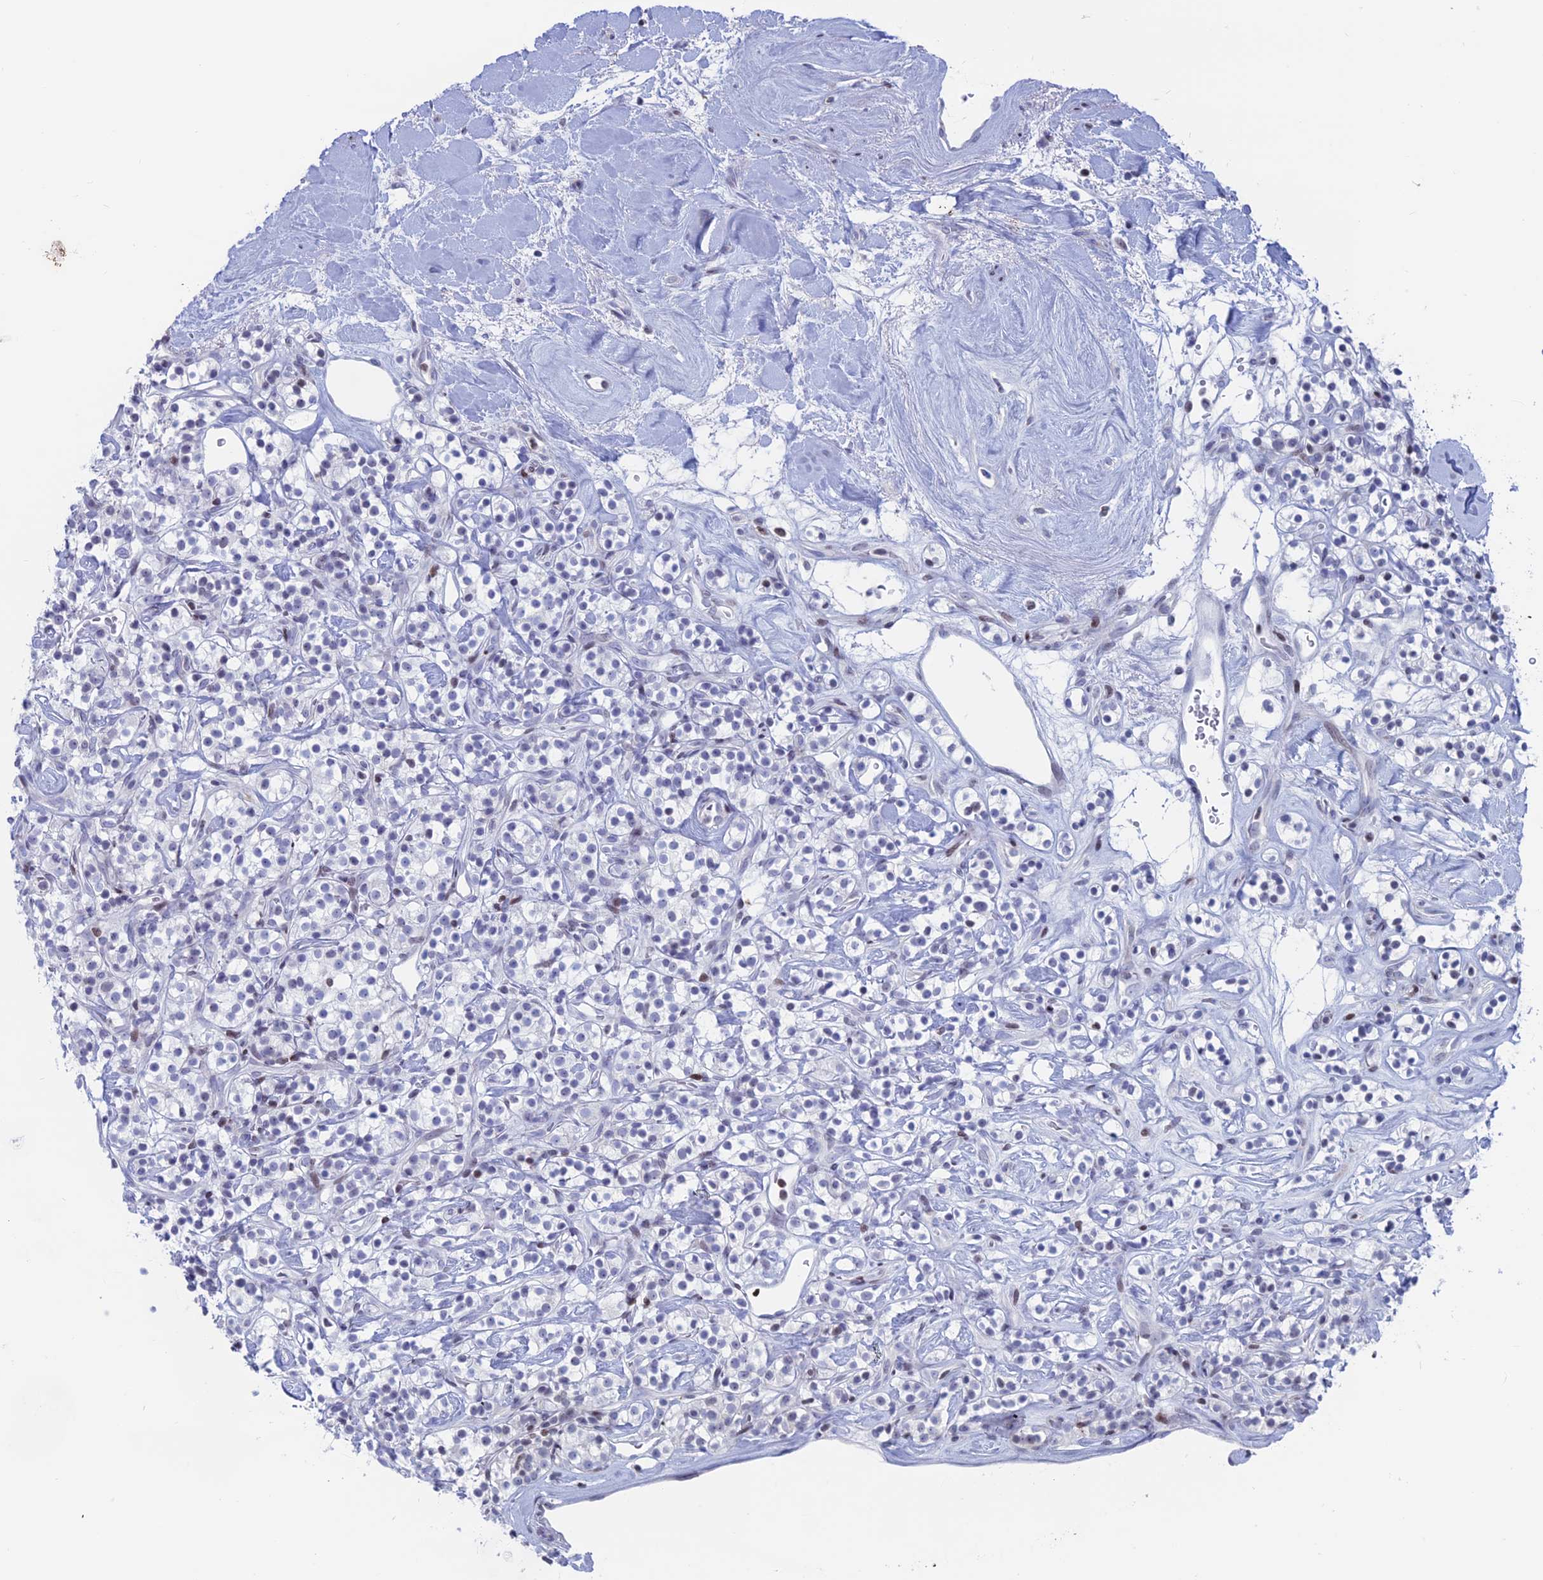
{"staining": {"intensity": "negative", "quantity": "none", "location": "none"}, "tissue": "renal cancer", "cell_type": "Tumor cells", "image_type": "cancer", "snomed": [{"axis": "morphology", "description": "Adenocarcinoma, NOS"}, {"axis": "topography", "description": "Kidney"}], "caption": "IHC histopathology image of neoplastic tissue: renal adenocarcinoma stained with DAB (3,3'-diaminobenzidine) displays no significant protein positivity in tumor cells.", "gene": "CERS6", "patient": {"sex": "male", "age": 77}}